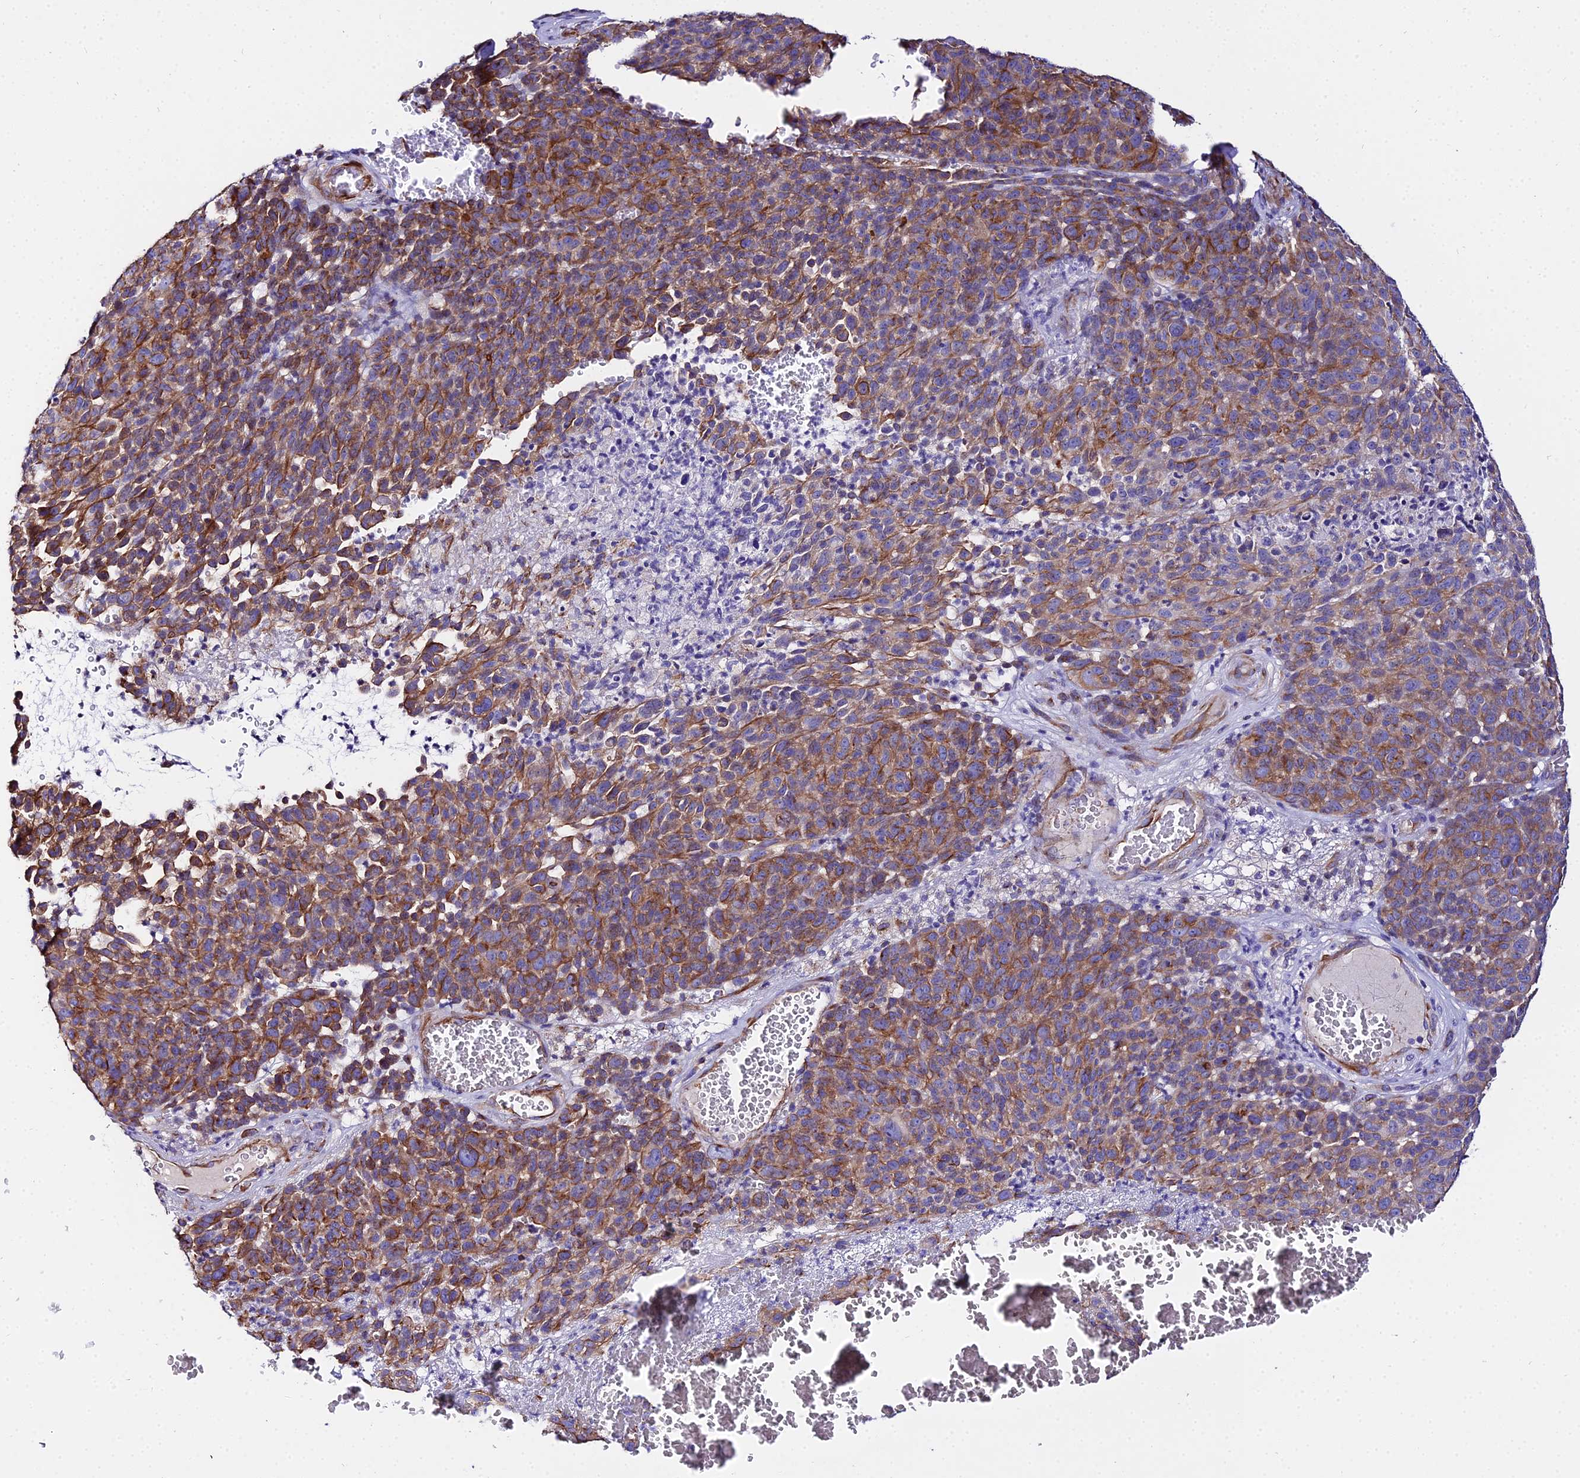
{"staining": {"intensity": "moderate", "quantity": ">75%", "location": "cytoplasmic/membranous"}, "tissue": "melanoma", "cell_type": "Tumor cells", "image_type": "cancer", "snomed": [{"axis": "morphology", "description": "Malignant melanoma, NOS"}, {"axis": "topography", "description": "Skin"}], "caption": "This is an image of immunohistochemistry (IHC) staining of malignant melanoma, which shows moderate staining in the cytoplasmic/membranous of tumor cells.", "gene": "TUBA3D", "patient": {"sex": "male", "age": 49}}